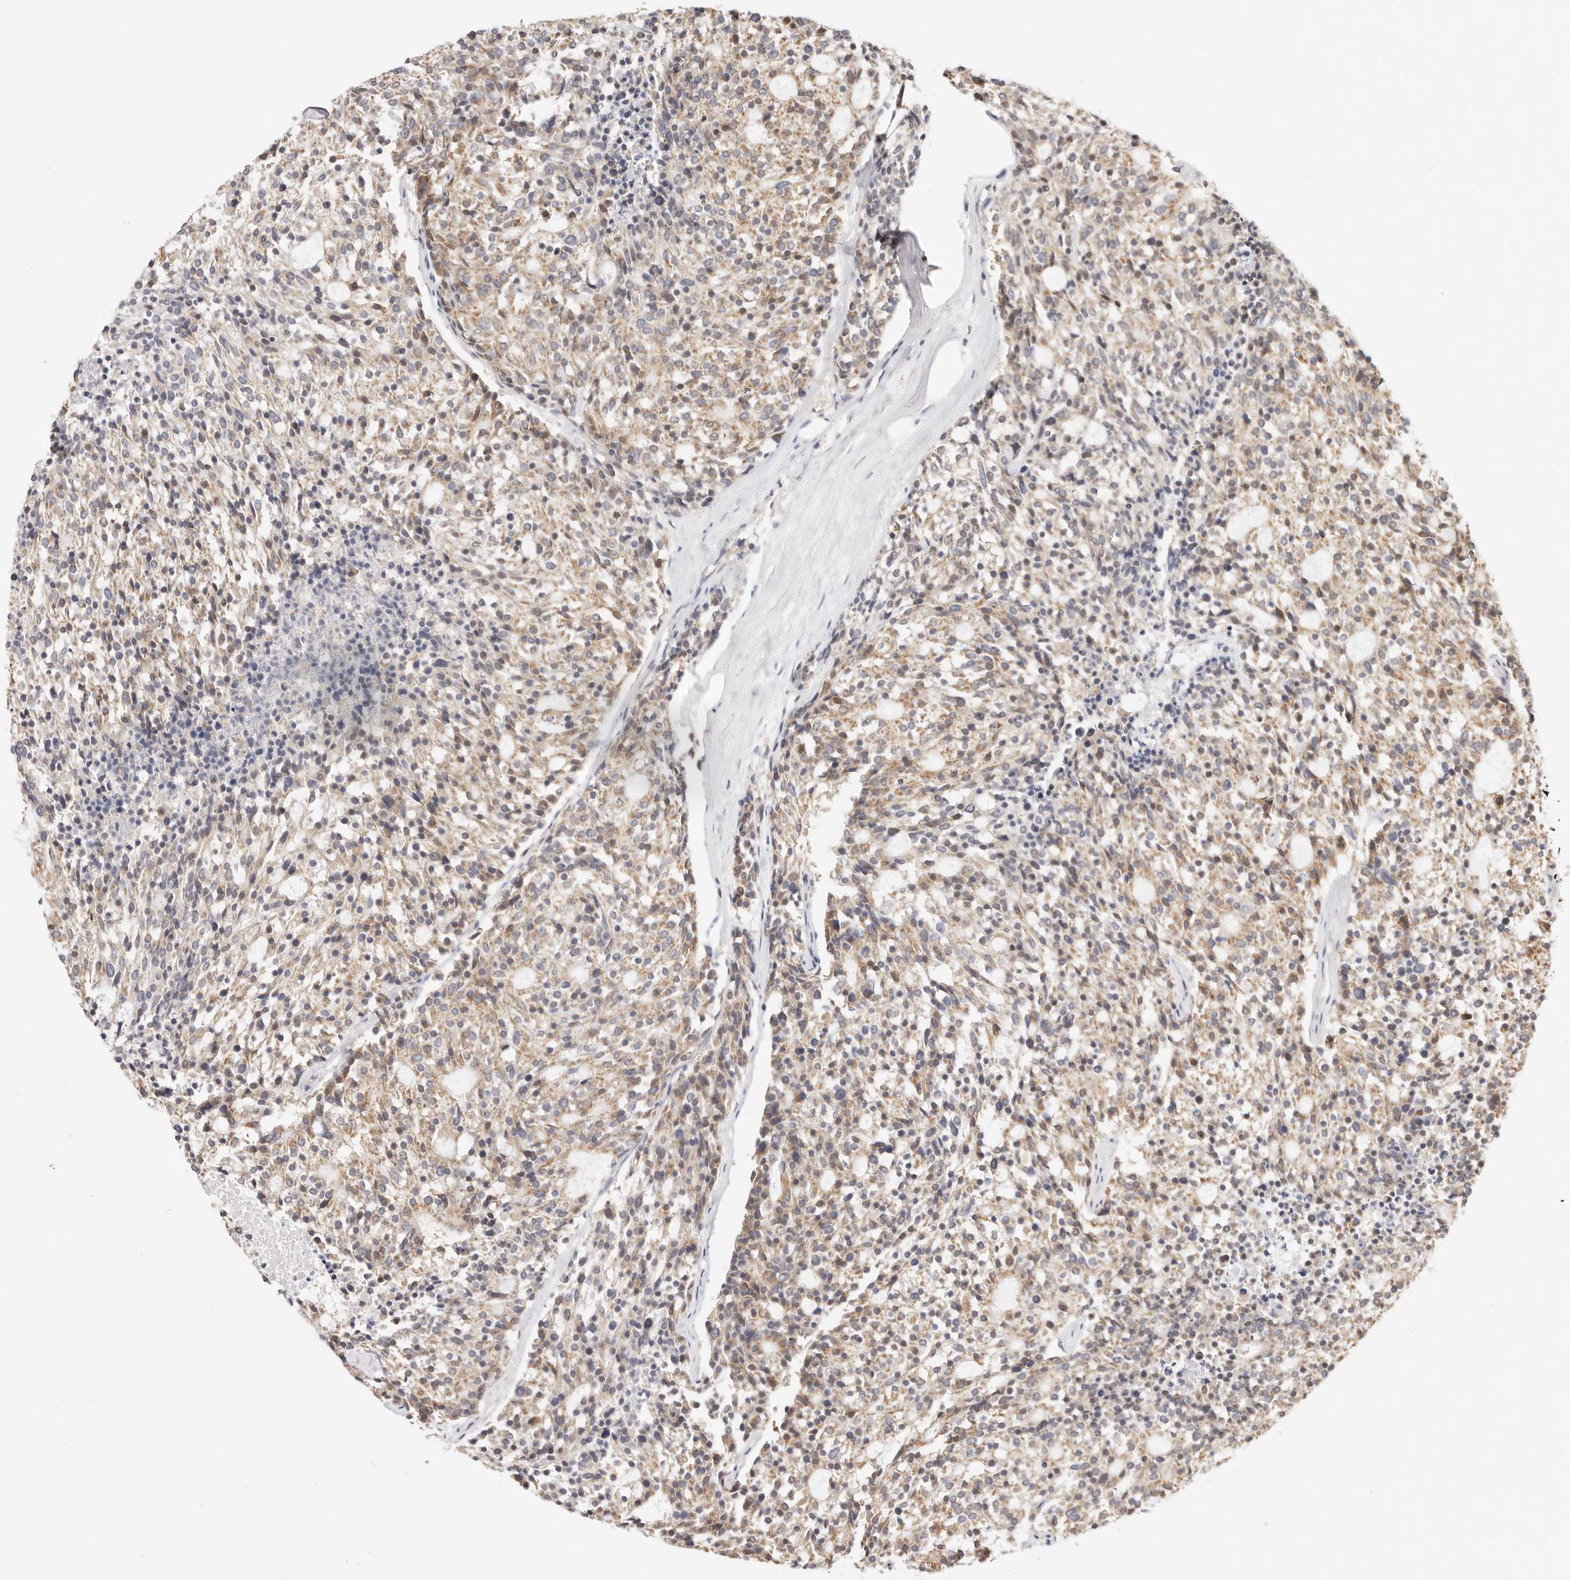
{"staining": {"intensity": "weak", "quantity": ">75%", "location": "cytoplasmic/membranous"}, "tissue": "carcinoid", "cell_type": "Tumor cells", "image_type": "cancer", "snomed": [{"axis": "morphology", "description": "Carcinoid, malignant, NOS"}, {"axis": "topography", "description": "Pancreas"}], "caption": "Malignant carcinoid was stained to show a protein in brown. There is low levels of weak cytoplasmic/membranous staining in approximately >75% of tumor cells.", "gene": "KCMF1", "patient": {"sex": "female", "age": 54}}